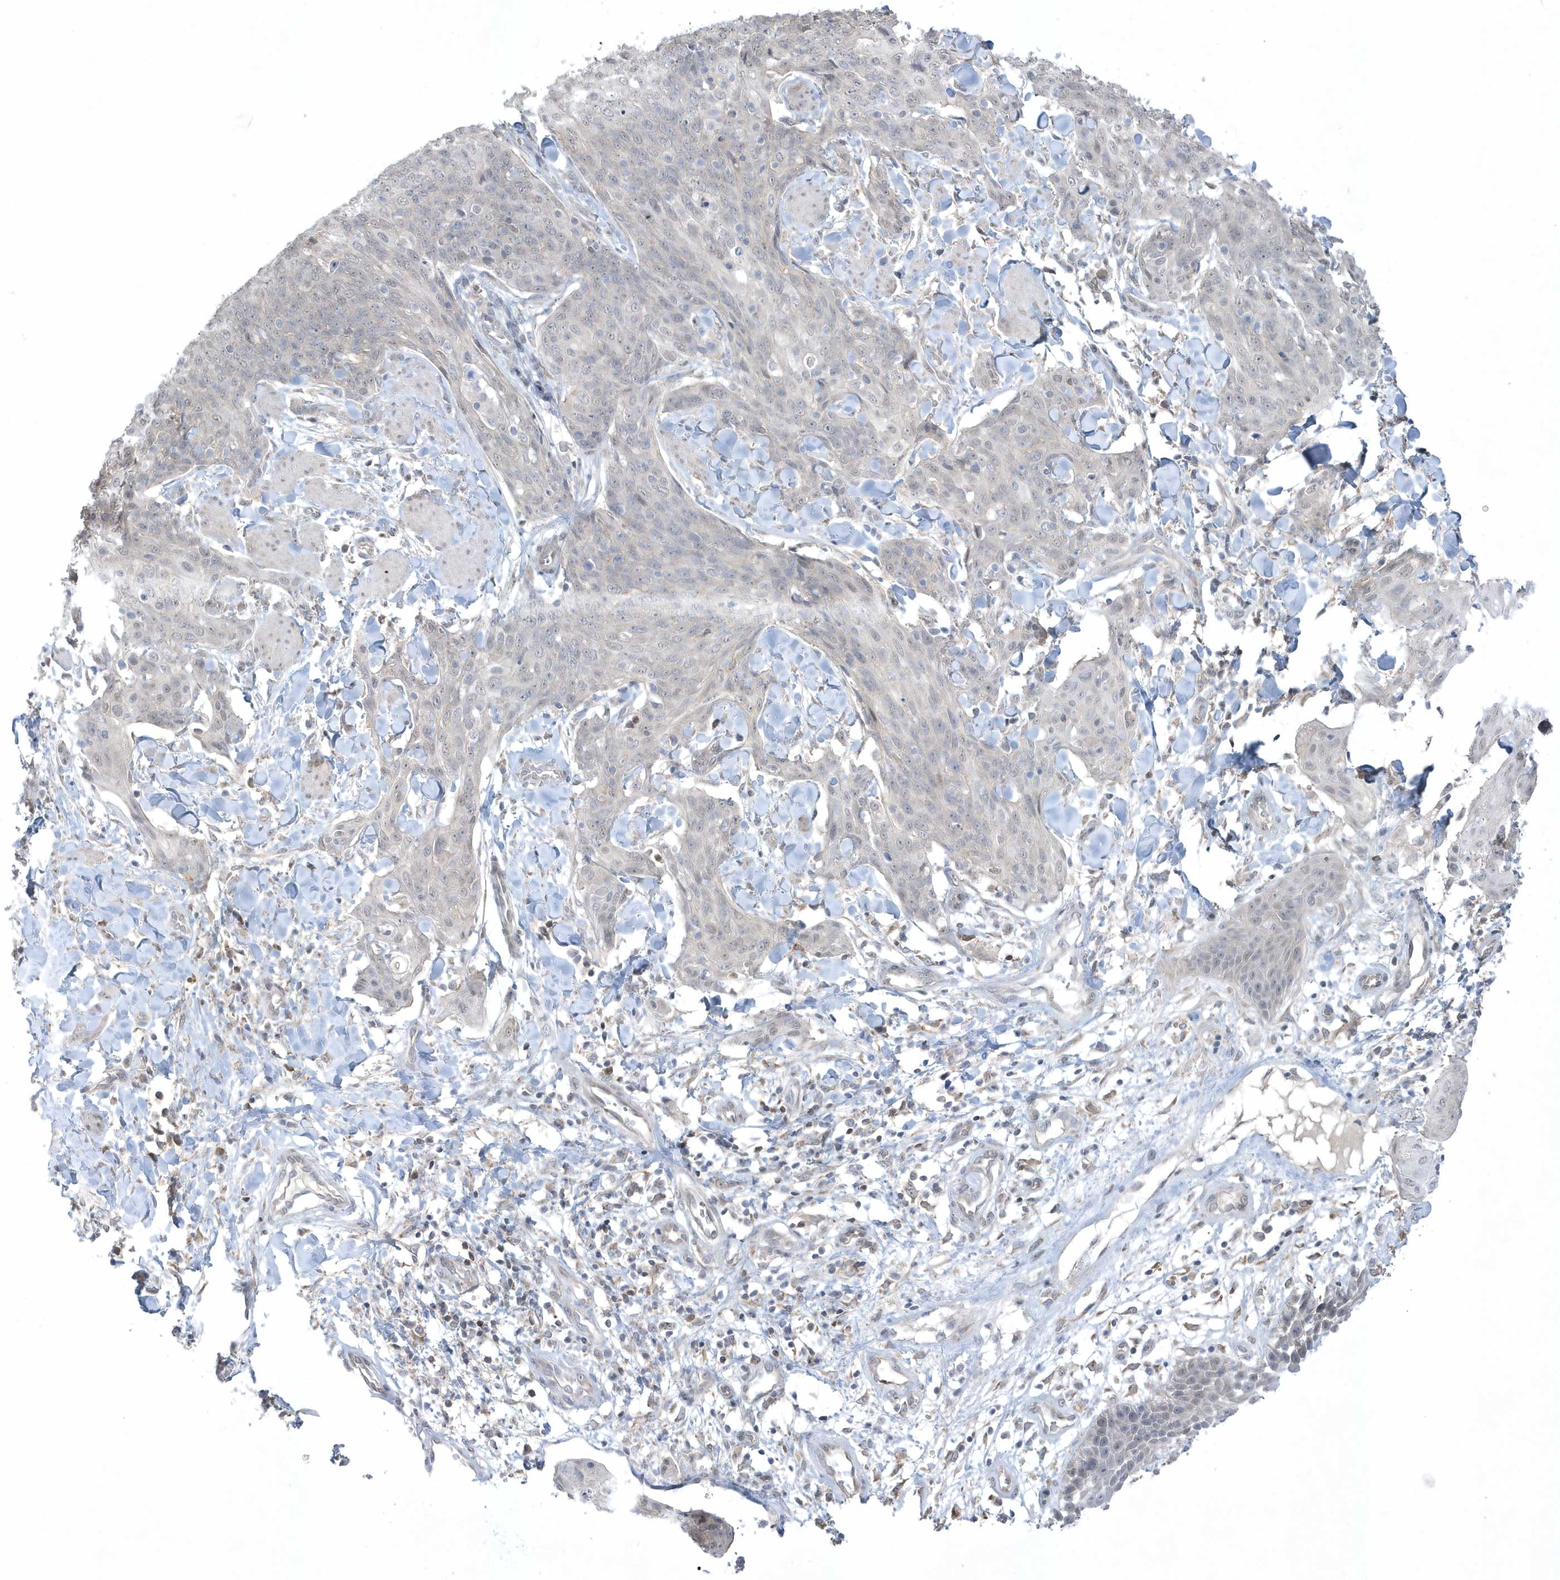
{"staining": {"intensity": "negative", "quantity": "none", "location": "none"}, "tissue": "skin cancer", "cell_type": "Tumor cells", "image_type": "cancer", "snomed": [{"axis": "morphology", "description": "Squamous cell carcinoma, NOS"}, {"axis": "topography", "description": "Skin"}, {"axis": "topography", "description": "Vulva"}], "caption": "High magnification brightfield microscopy of skin cancer stained with DAB (3,3'-diaminobenzidine) (brown) and counterstained with hematoxylin (blue): tumor cells show no significant staining.", "gene": "ZC3H12D", "patient": {"sex": "female", "age": 85}}